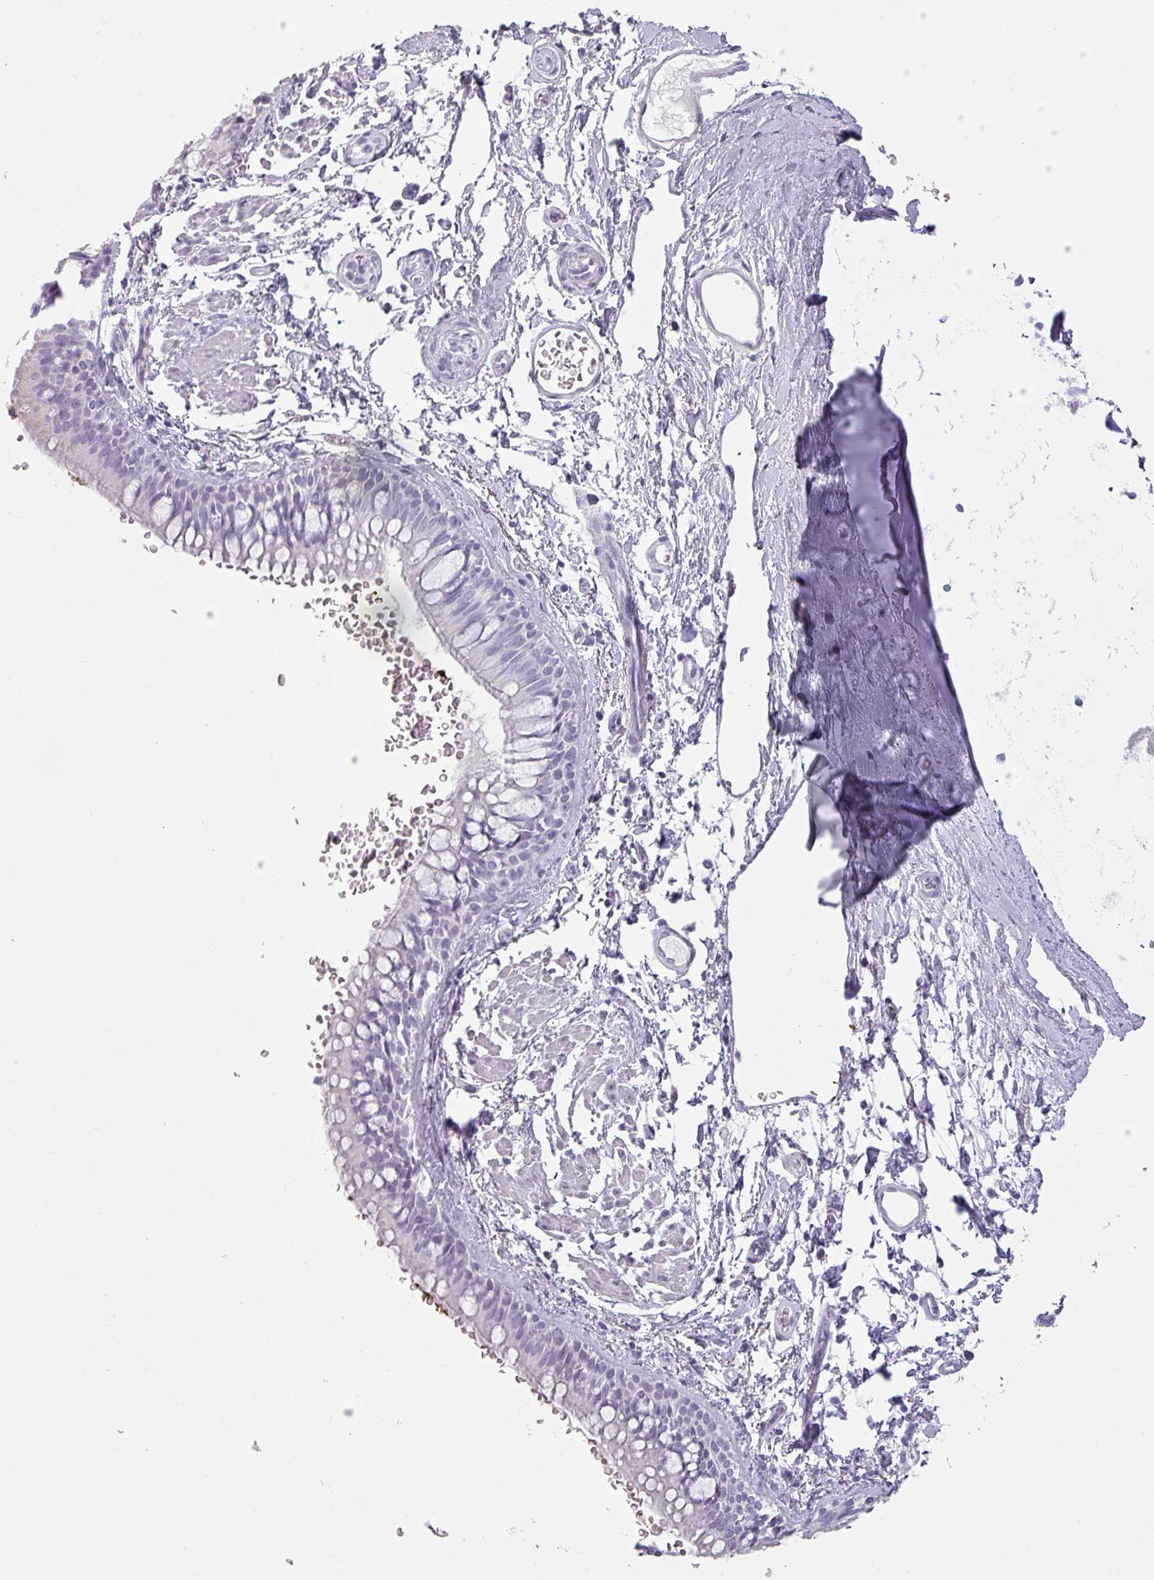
{"staining": {"intensity": "negative", "quantity": "none", "location": "none"}, "tissue": "bronchus", "cell_type": "Respiratory epithelial cells", "image_type": "normal", "snomed": [{"axis": "morphology", "description": "Normal tissue, NOS"}, {"axis": "topography", "description": "Lymph node"}, {"axis": "topography", "description": "Cartilage tissue"}, {"axis": "topography", "description": "Bronchus"}], "caption": "Protein analysis of unremarkable bronchus reveals no significant expression in respiratory epithelial cells. (Stains: DAB (3,3'-diaminobenzidine) immunohistochemistry (IHC) with hematoxylin counter stain, Microscopy: brightfield microscopy at high magnification).", "gene": "SFTPA1", "patient": {"sex": "female", "age": 70}}